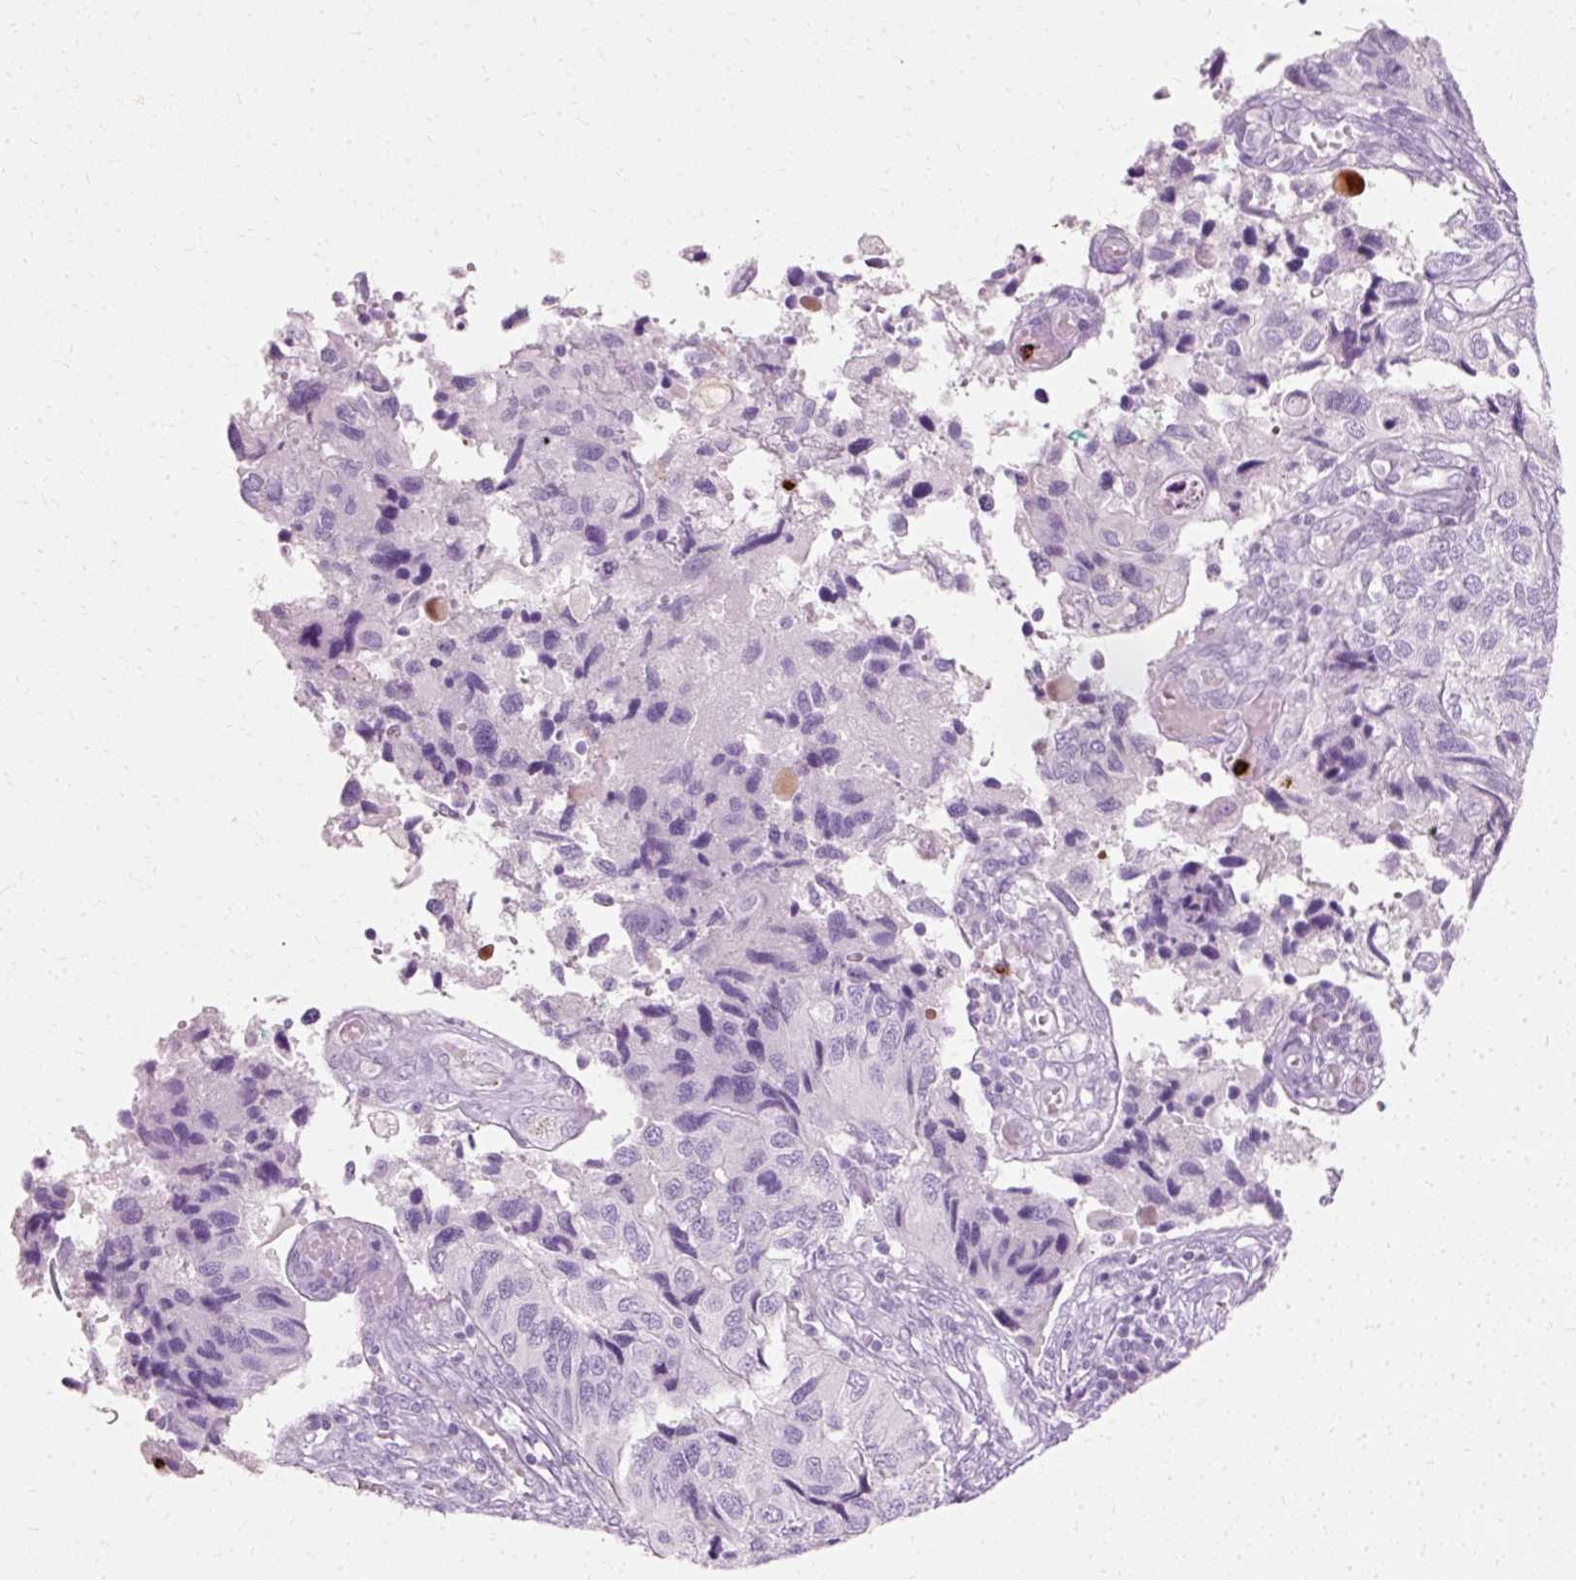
{"staining": {"intensity": "negative", "quantity": "none", "location": "none"}, "tissue": "endometrial cancer", "cell_type": "Tumor cells", "image_type": "cancer", "snomed": [{"axis": "morphology", "description": "Carcinoma, NOS"}, {"axis": "topography", "description": "Uterus"}], "caption": "Immunohistochemical staining of human endometrial cancer (carcinoma) shows no significant positivity in tumor cells.", "gene": "DEFA1", "patient": {"sex": "female", "age": 76}}